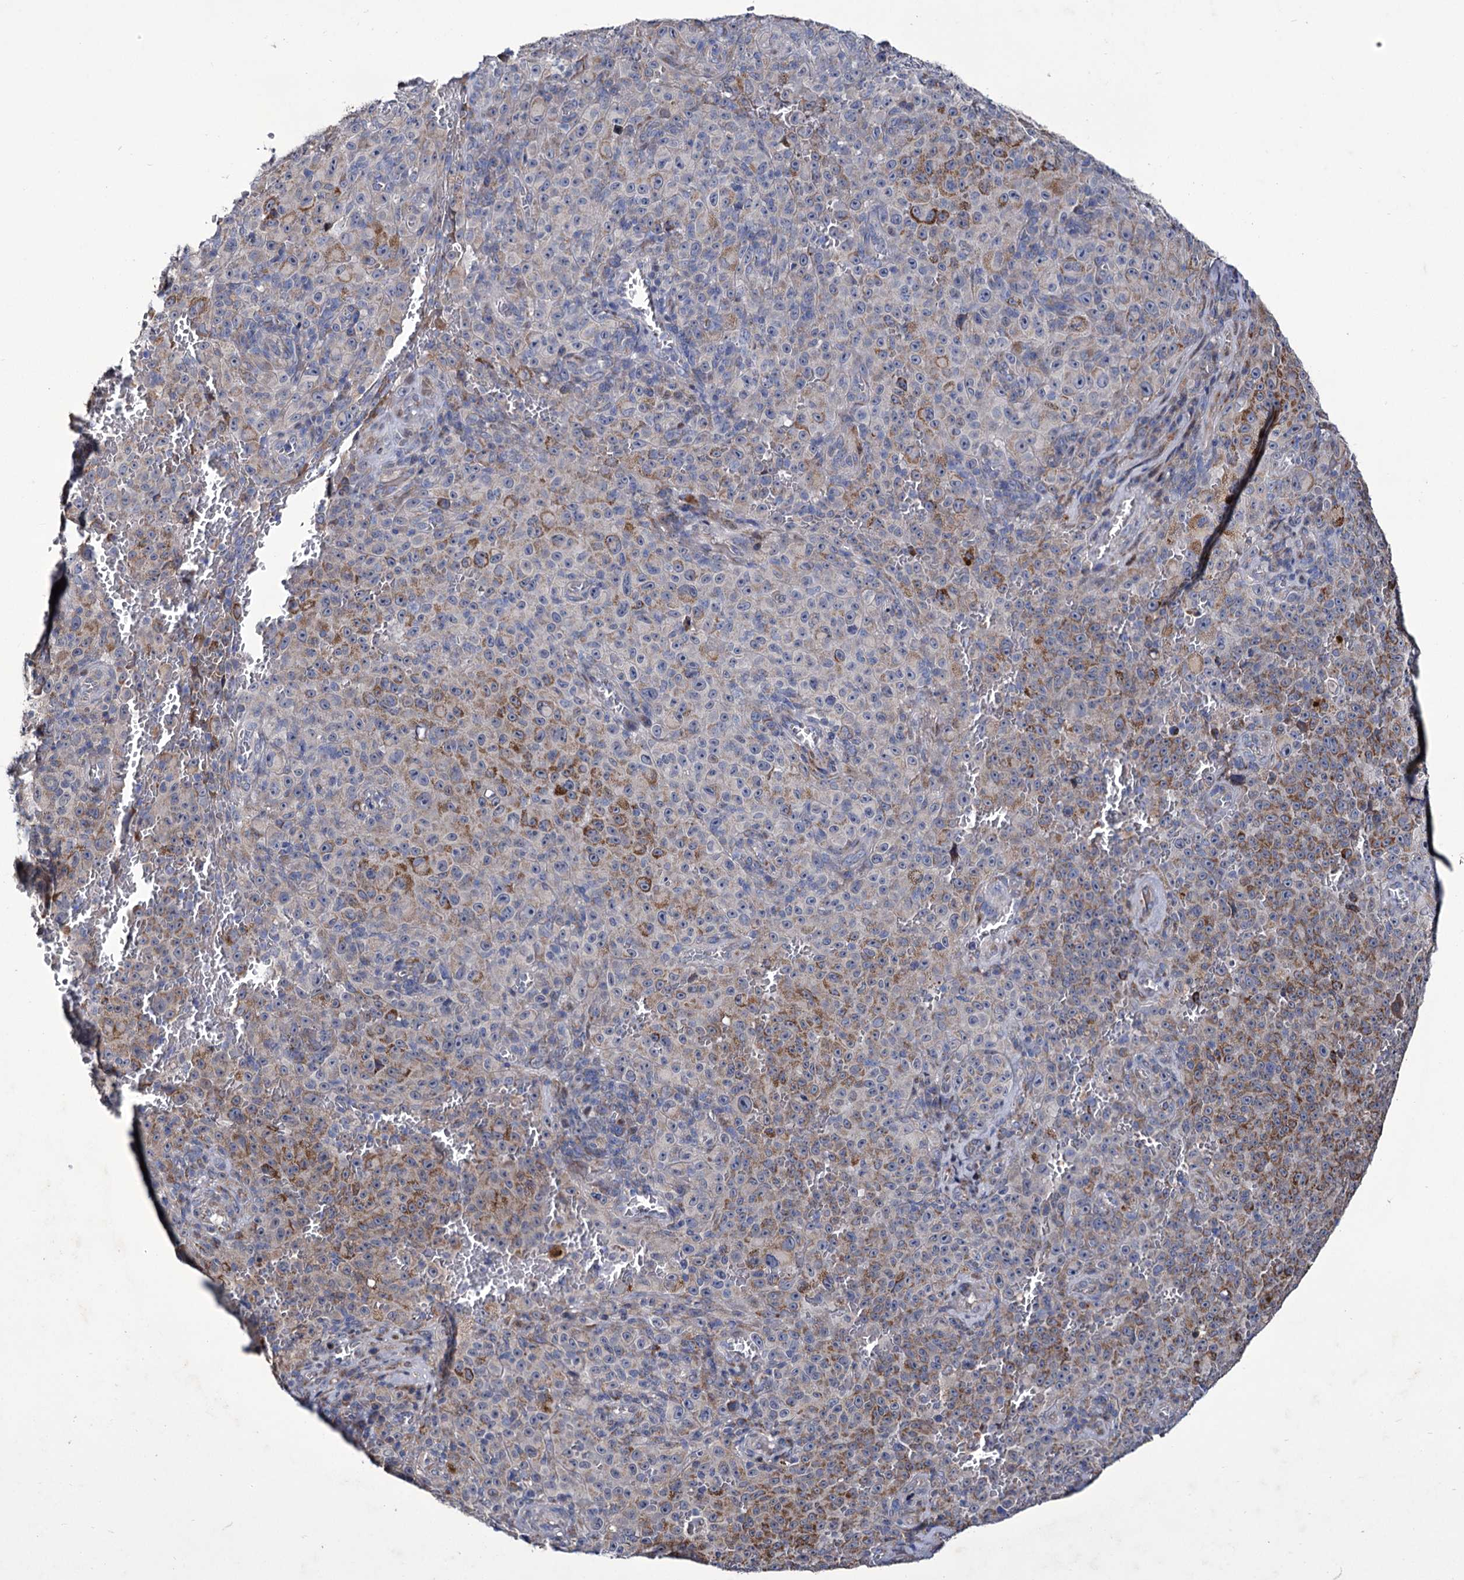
{"staining": {"intensity": "moderate", "quantity": "25%-75%", "location": "cytoplasmic/membranous"}, "tissue": "melanoma", "cell_type": "Tumor cells", "image_type": "cancer", "snomed": [{"axis": "morphology", "description": "Malignant melanoma, NOS"}, {"axis": "topography", "description": "Skin"}], "caption": "DAB (3,3'-diaminobenzidine) immunohistochemical staining of human melanoma reveals moderate cytoplasmic/membranous protein staining in approximately 25%-75% of tumor cells. The staining was performed using DAB, with brown indicating positive protein expression. Nuclei are stained blue with hematoxylin.", "gene": "TUBGCP5", "patient": {"sex": "female", "age": 82}}